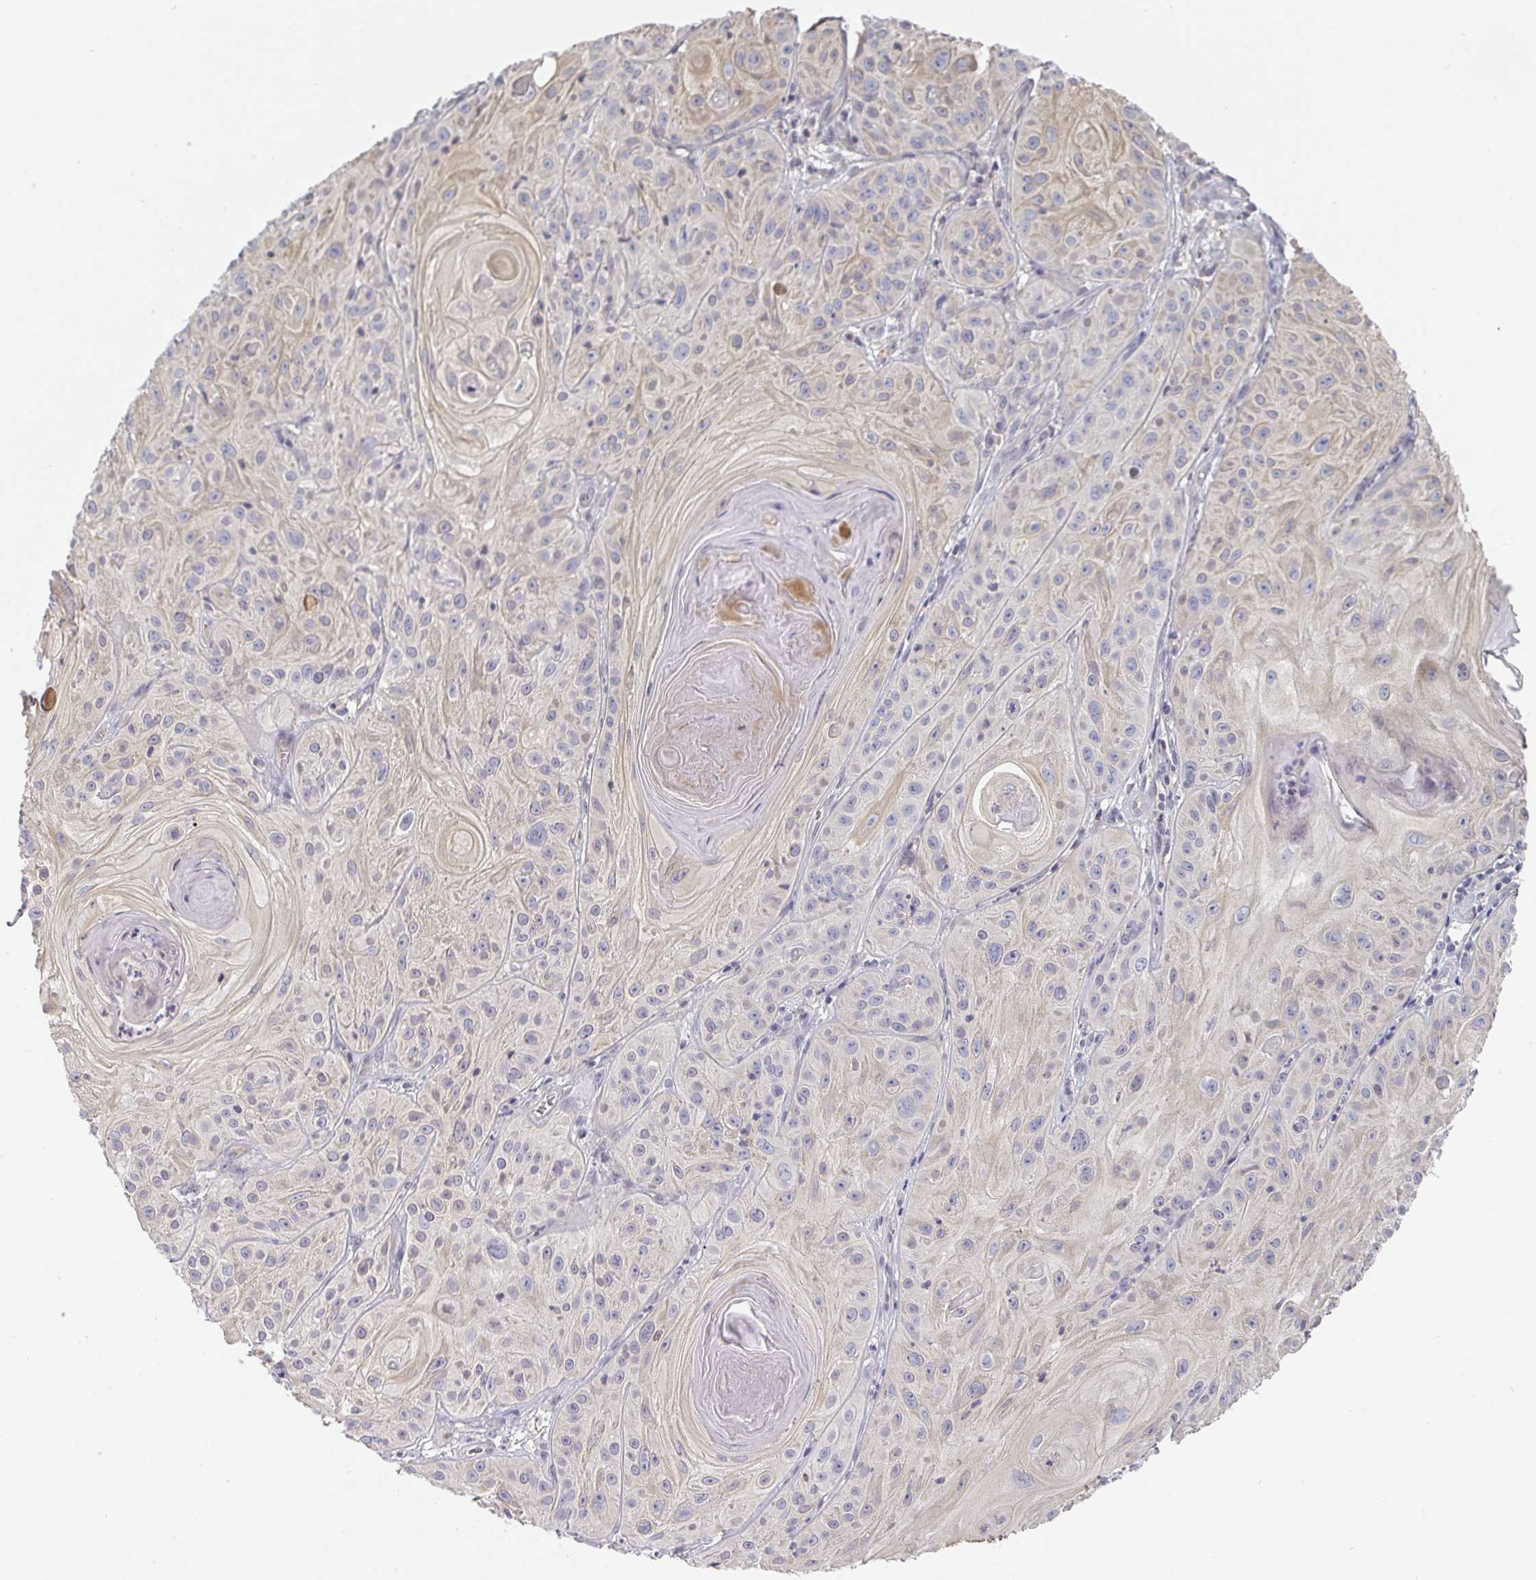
{"staining": {"intensity": "weak", "quantity": "<25%", "location": "cytoplasmic/membranous"}, "tissue": "skin cancer", "cell_type": "Tumor cells", "image_type": "cancer", "snomed": [{"axis": "morphology", "description": "Squamous cell carcinoma, NOS"}, {"axis": "topography", "description": "Skin"}], "caption": "This is an IHC histopathology image of squamous cell carcinoma (skin). There is no positivity in tumor cells.", "gene": "GSDMB", "patient": {"sex": "male", "age": 85}}